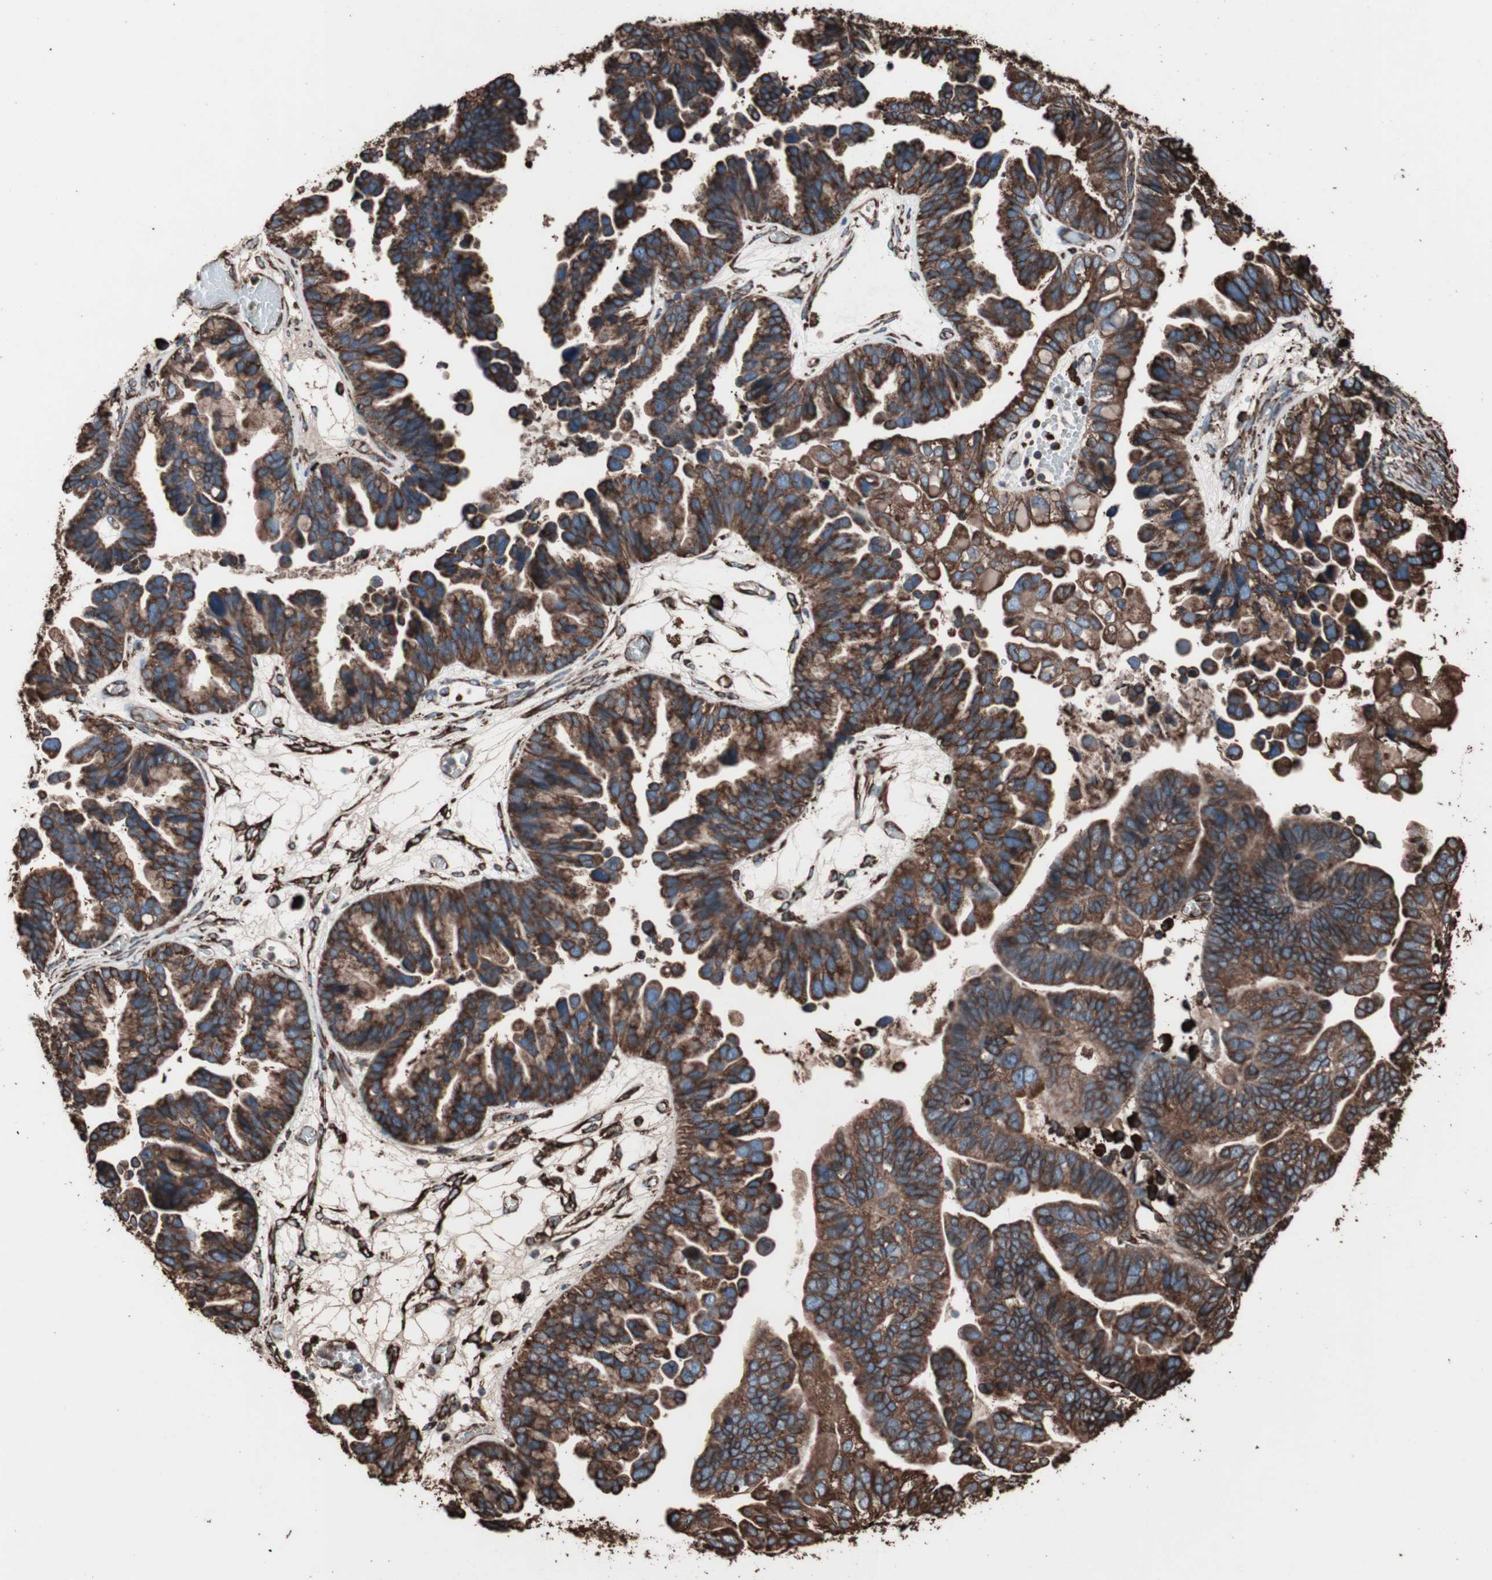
{"staining": {"intensity": "strong", "quantity": ">75%", "location": "cytoplasmic/membranous"}, "tissue": "ovarian cancer", "cell_type": "Tumor cells", "image_type": "cancer", "snomed": [{"axis": "morphology", "description": "Cystadenocarcinoma, serous, NOS"}, {"axis": "topography", "description": "Ovary"}], "caption": "This is an image of immunohistochemistry (IHC) staining of ovarian serous cystadenocarcinoma, which shows strong expression in the cytoplasmic/membranous of tumor cells.", "gene": "HSP90B1", "patient": {"sex": "female", "age": 56}}